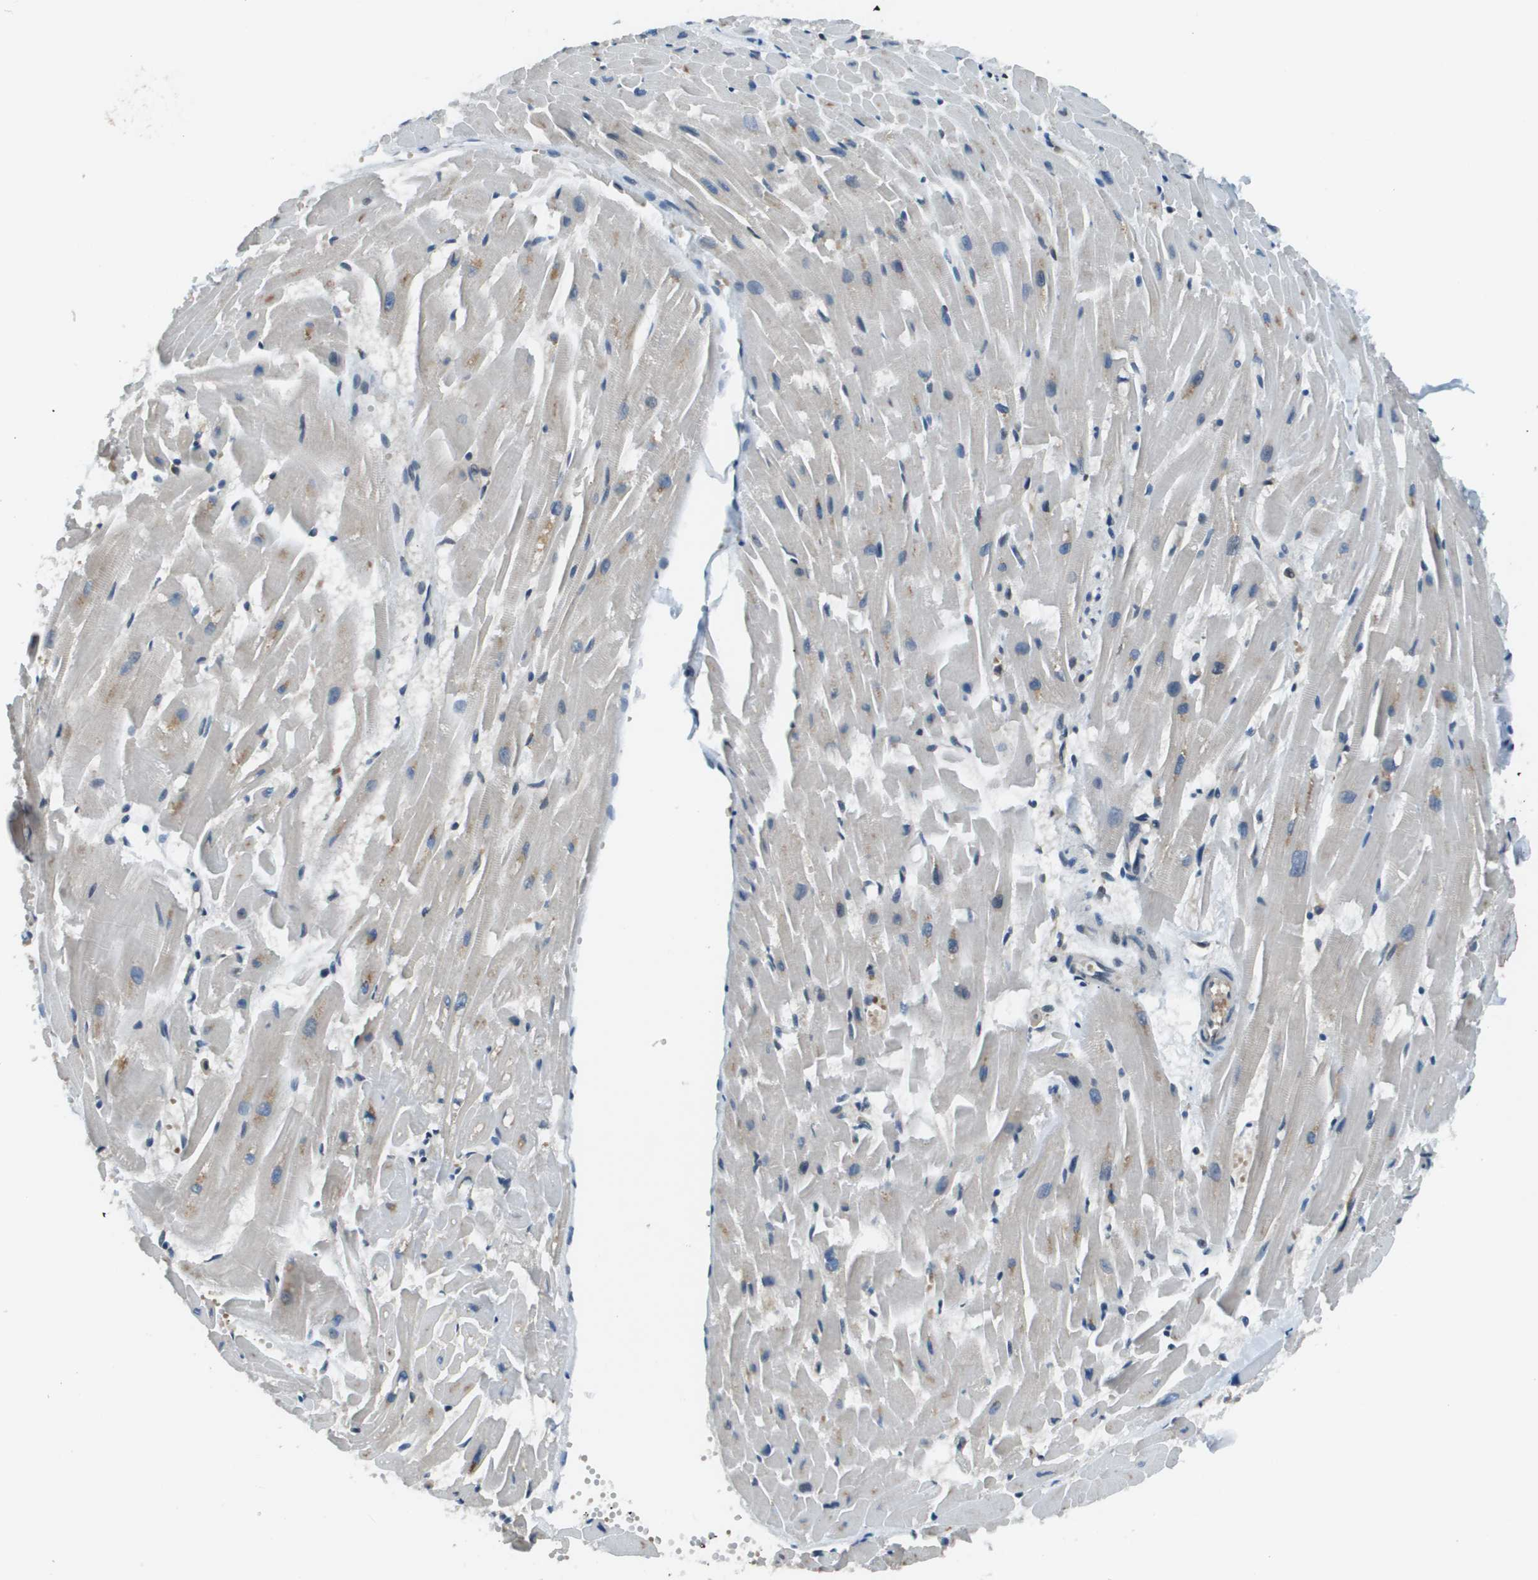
{"staining": {"intensity": "moderate", "quantity": "<25%", "location": "cytoplasmic/membranous"}, "tissue": "heart muscle", "cell_type": "Cardiomyocytes", "image_type": "normal", "snomed": [{"axis": "morphology", "description": "Normal tissue, NOS"}, {"axis": "topography", "description": "Heart"}], "caption": "A brown stain highlights moderate cytoplasmic/membranous expression of a protein in cardiomyocytes of unremarkable human heart muscle. (DAB (3,3'-diaminobenzidine) IHC, brown staining for protein, blue staining for nuclei).", "gene": "EIF3B", "patient": {"sex": "female", "age": 19}}